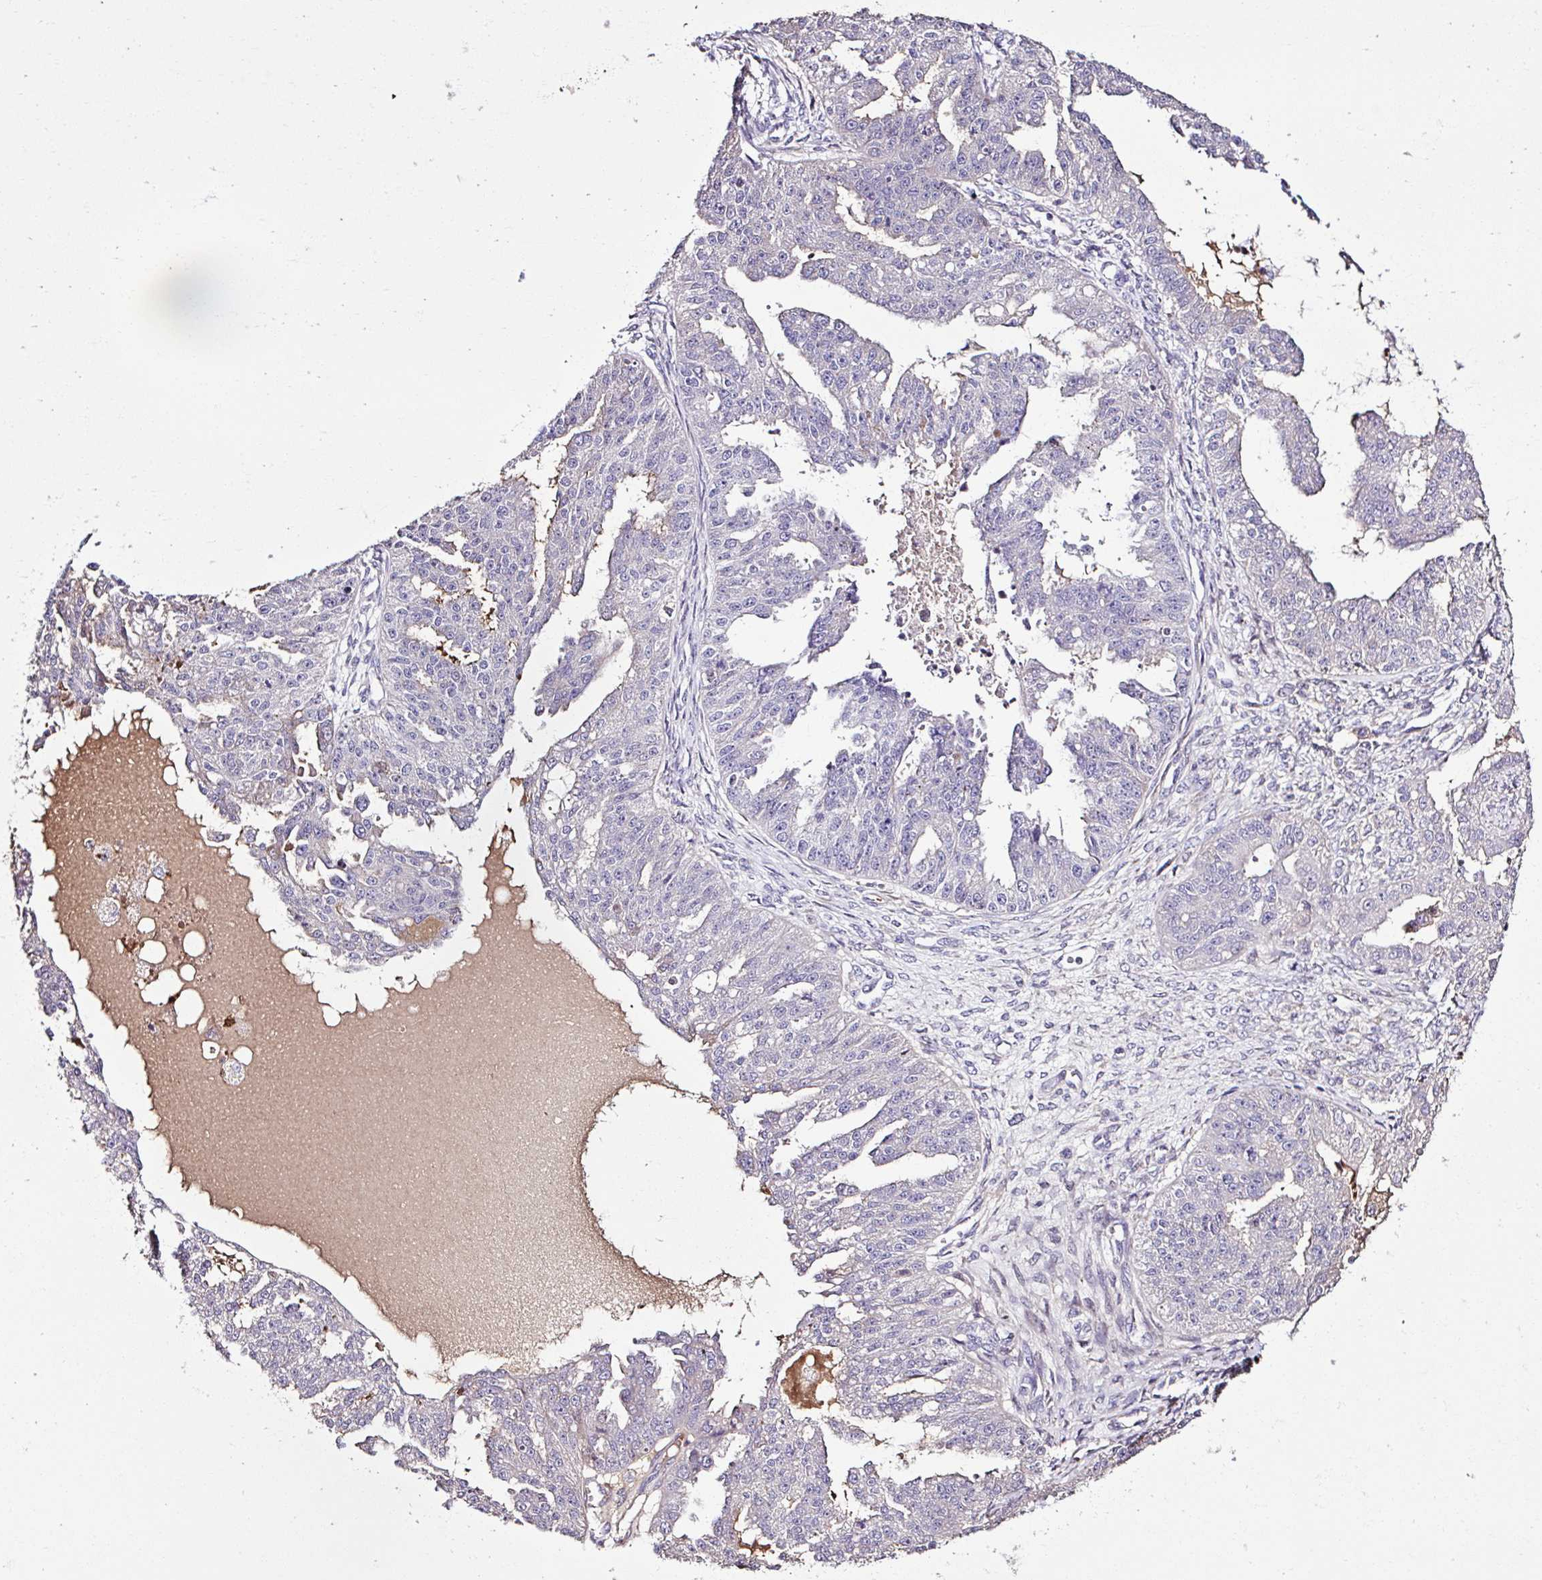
{"staining": {"intensity": "negative", "quantity": "none", "location": "none"}, "tissue": "ovarian cancer", "cell_type": "Tumor cells", "image_type": "cancer", "snomed": [{"axis": "morphology", "description": "Cystadenocarcinoma, serous, NOS"}, {"axis": "topography", "description": "Ovary"}], "caption": "This is a photomicrograph of IHC staining of ovarian cancer, which shows no staining in tumor cells. Nuclei are stained in blue.", "gene": "CCDC85C", "patient": {"sex": "female", "age": 58}}